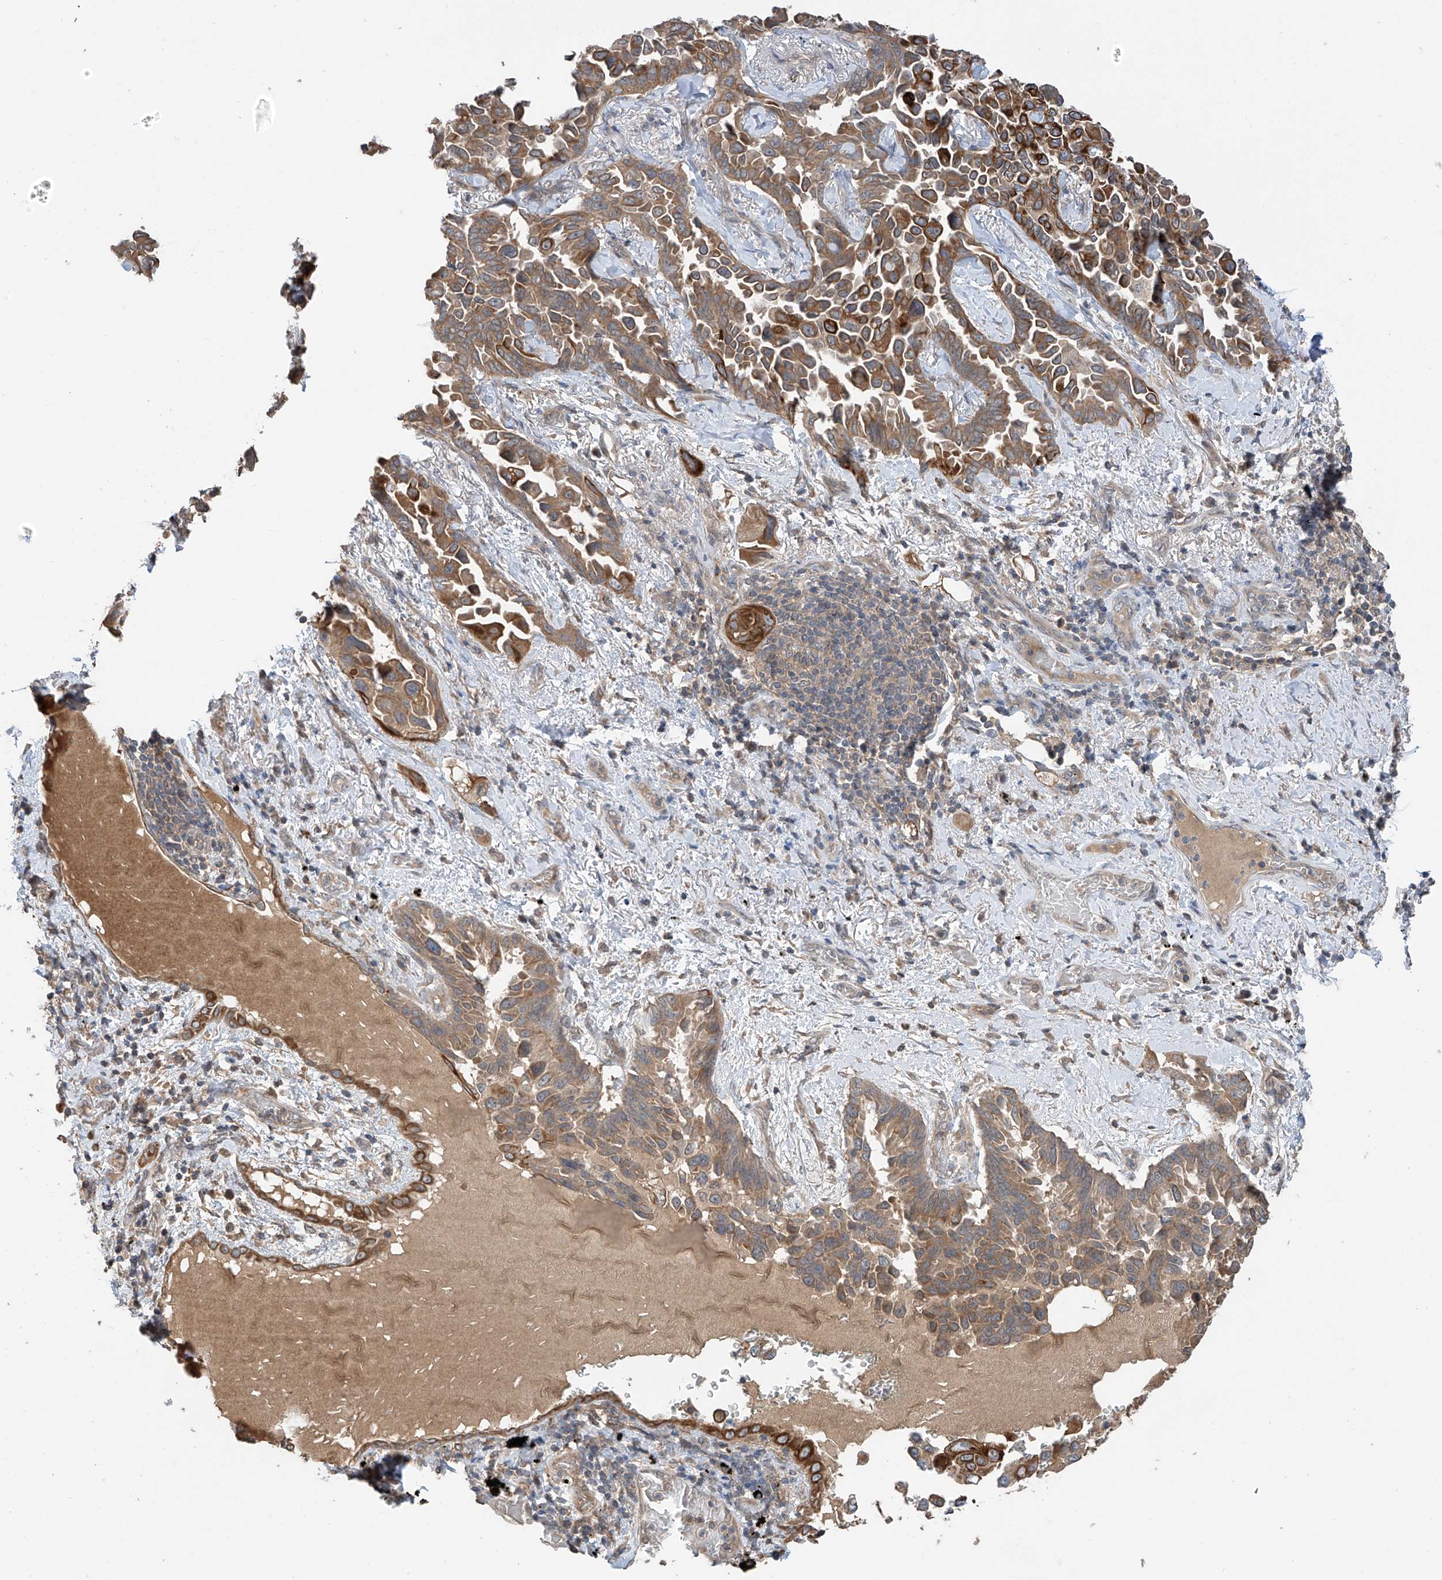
{"staining": {"intensity": "strong", "quantity": "25%-75%", "location": "cytoplasmic/membranous"}, "tissue": "lung cancer", "cell_type": "Tumor cells", "image_type": "cancer", "snomed": [{"axis": "morphology", "description": "Adenocarcinoma, NOS"}, {"axis": "topography", "description": "Lung"}], "caption": "An image of adenocarcinoma (lung) stained for a protein reveals strong cytoplasmic/membranous brown staining in tumor cells. The protein of interest is shown in brown color, while the nuclei are stained blue.", "gene": "RPAIN", "patient": {"sex": "female", "age": 67}}